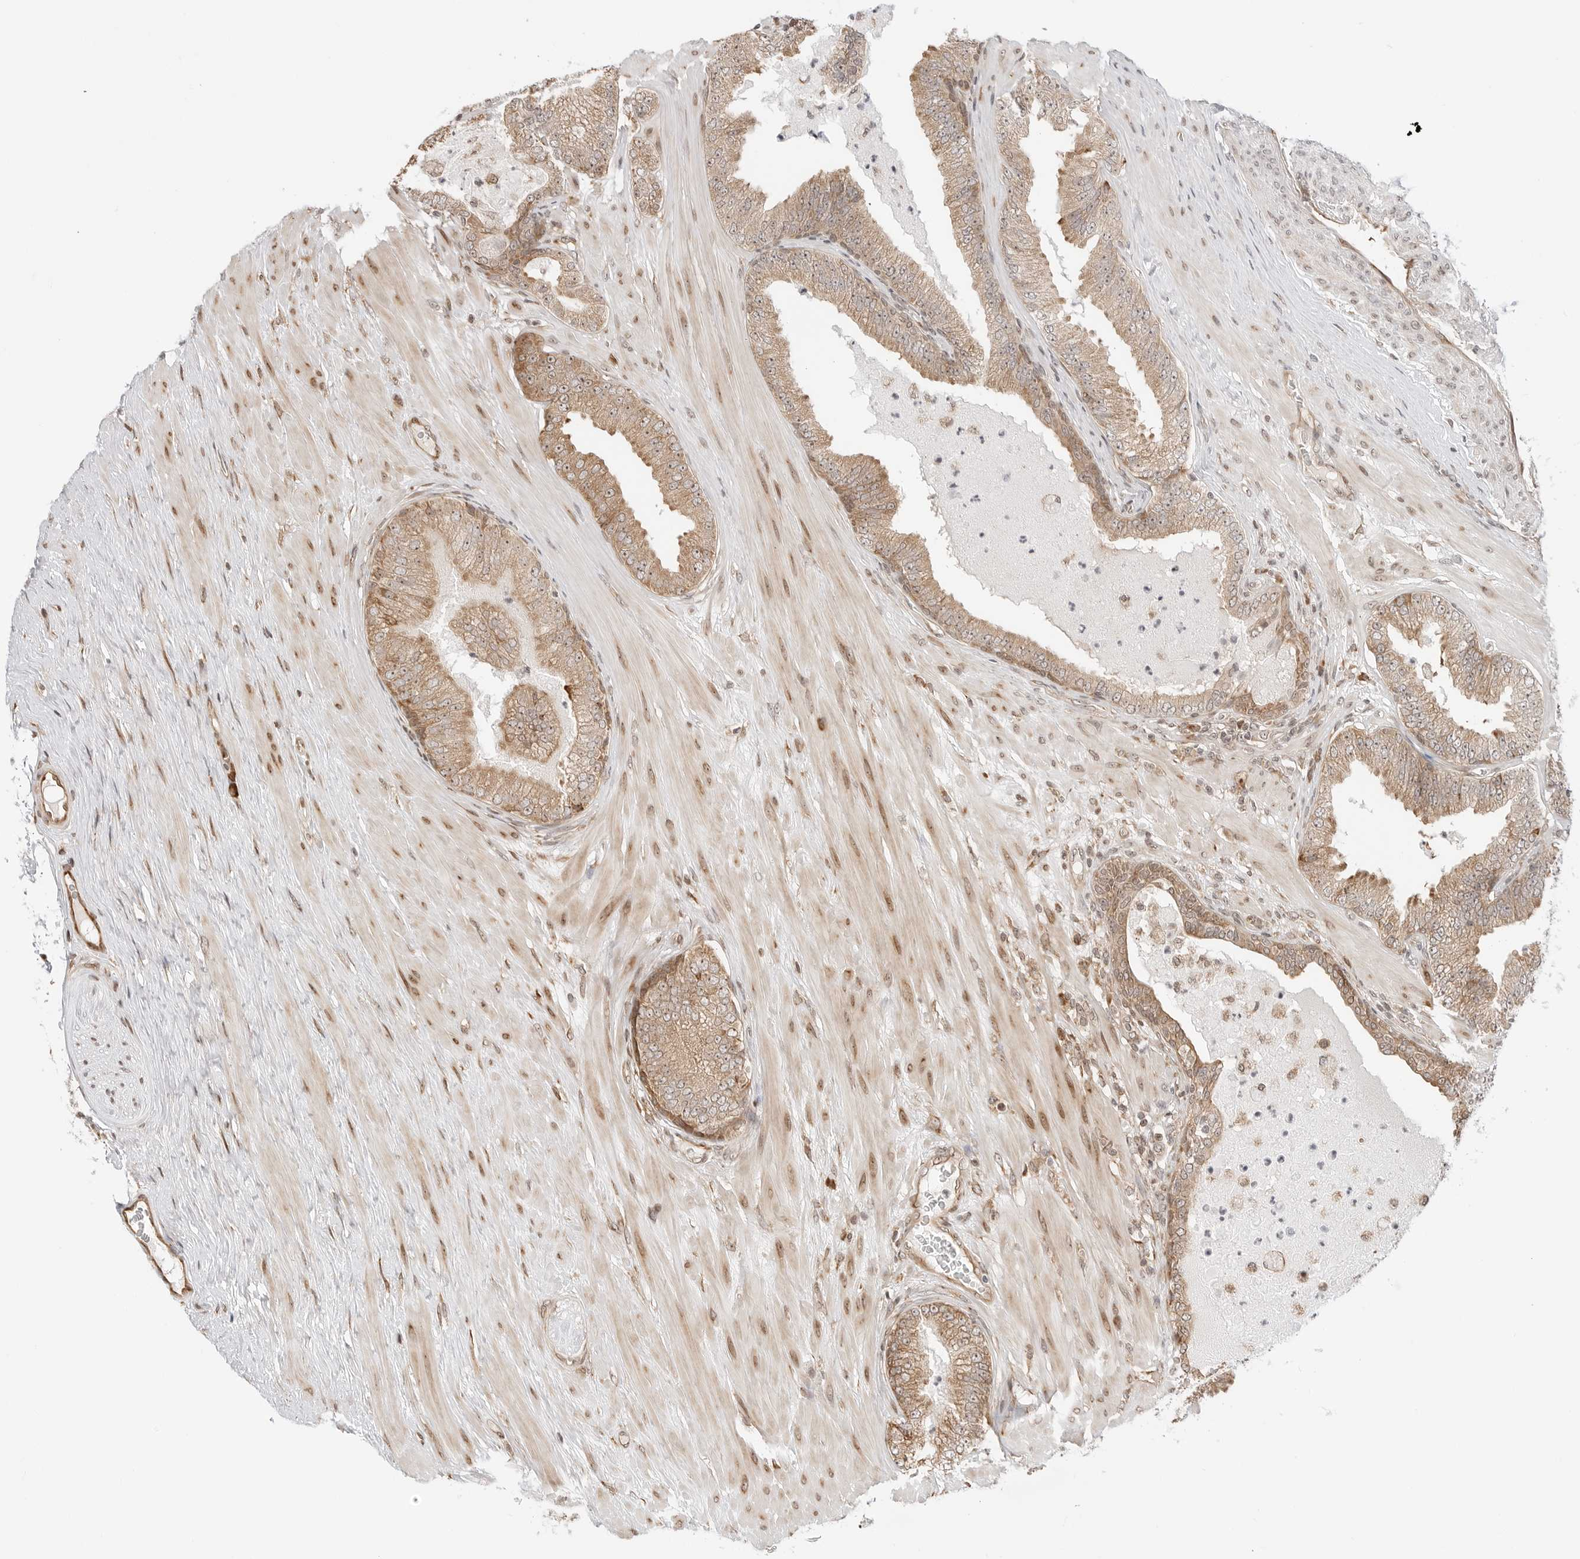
{"staining": {"intensity": "moderate", "quantity": ">75%", "location": "cytoplasmic/membranous,nuclear"}, "tissue": "prostate cancer", "cell_type": "Tumor cells", "image_type": "cancer", "snomed": [{"axis": "morphology", "description": "Adenocarcinoma, Low grade"}, {"axis": "topography", "description": "Prostate"}], "caption": "This is an image of immunohistochemistry staining of prostate adenocarcinoma (low-grade), which shows moderate expression in the cytoplasmic/membranous and nuclear of tumor cells.", "gene": "FKBP14", "patient": {"sex": "male", "age": 63}}